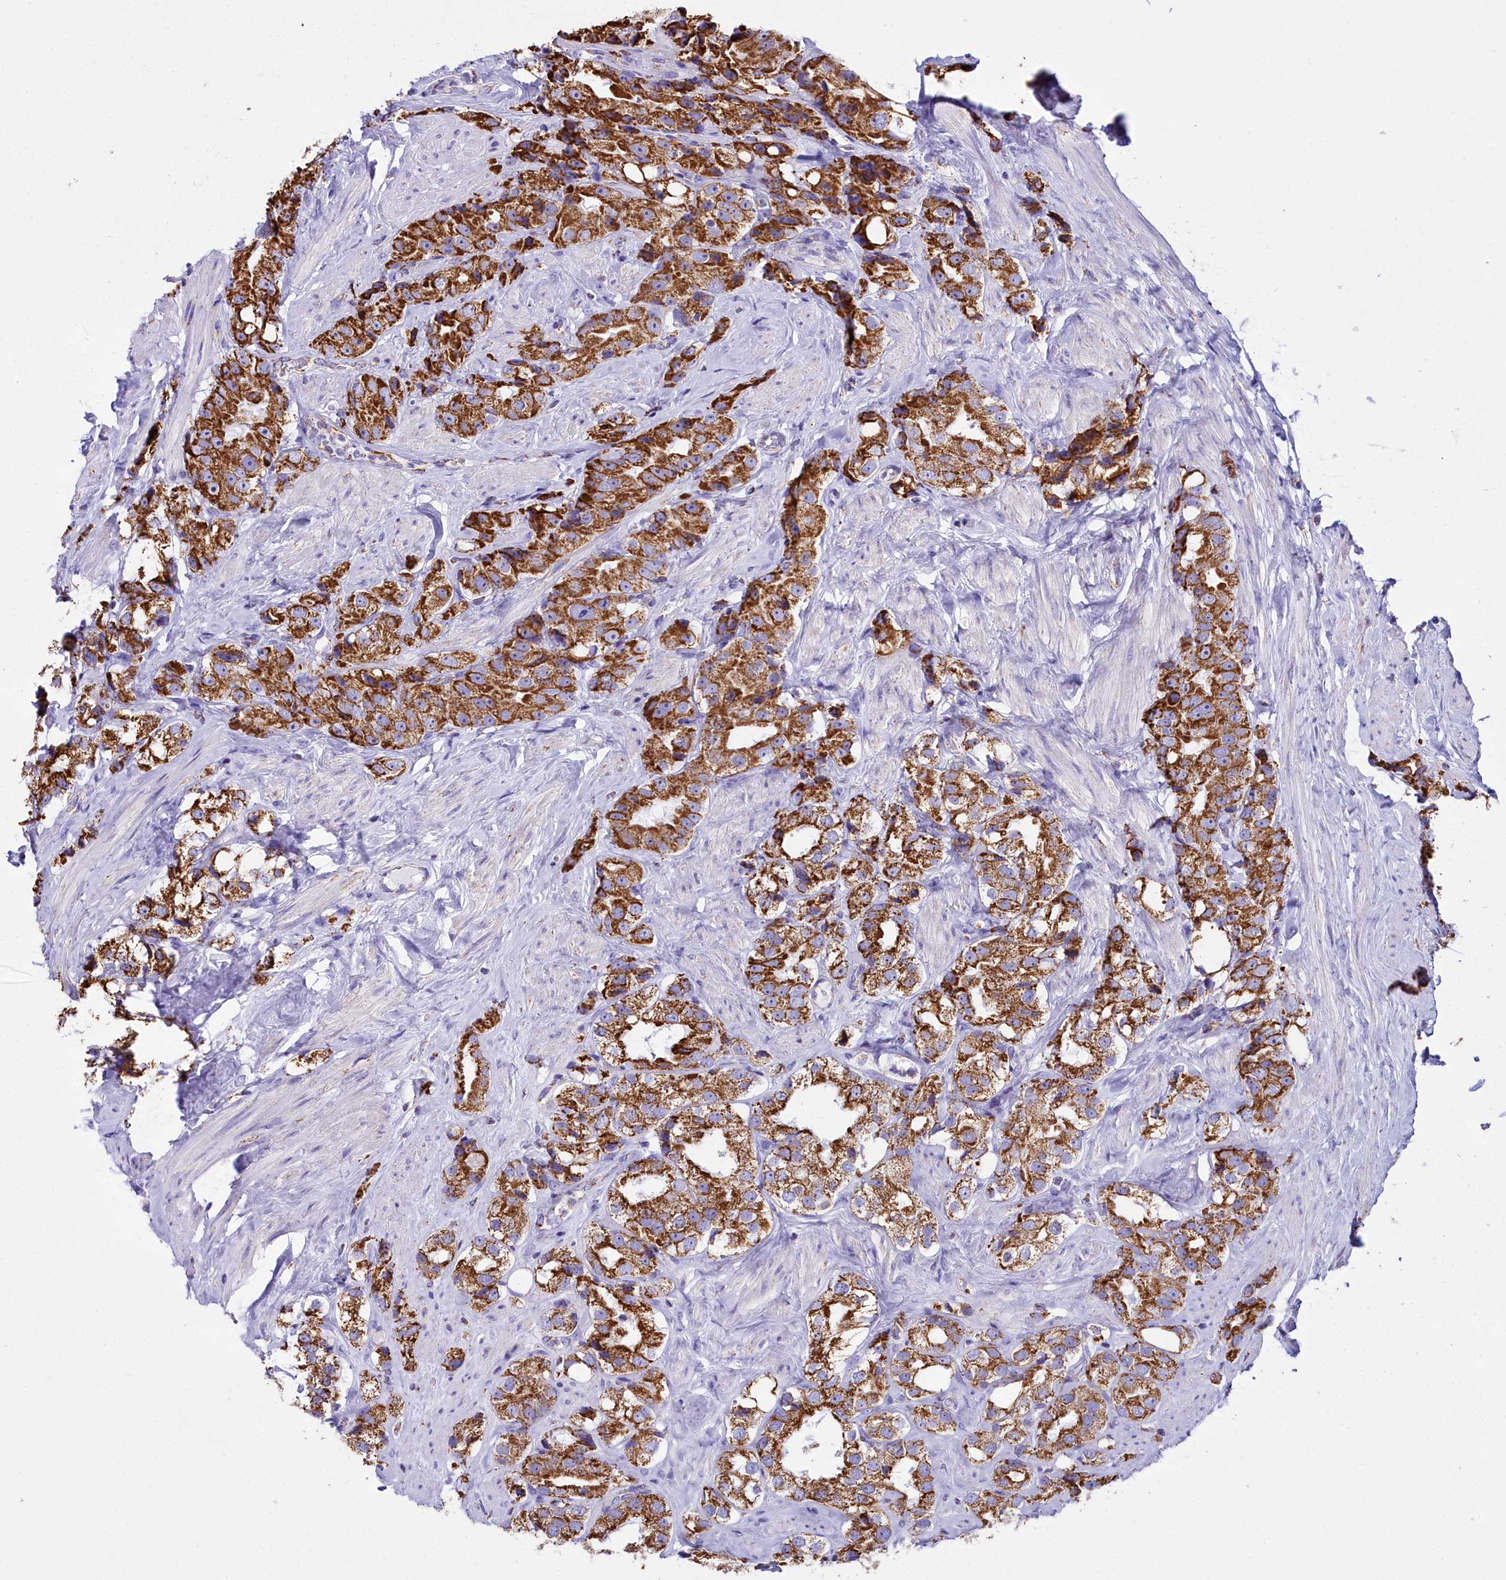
{"staining": {"intensity": "strong", "quantity": ">75%", "location": "cytoplasmic/membranous"}, "tissue": "prostate cancer", "cell_type": "Tumor cells", "image_type": "cancer", "snomed": [{"axis": "morphology", "description": "Adenocarcinoma, NOS"}, {"axis": "topography", "description": "Prostate"}], "caption": "The histopathology image exhibits a brown stain indicating the presence of a protein in the cytoplasmic/membranous of tumor cells in prostate adenocarcinoma. (Brightfield microscopy of DAB IHC at high magnification).", "gene": "WDFY3", "patient": {"sex": "male", "age": 79}}